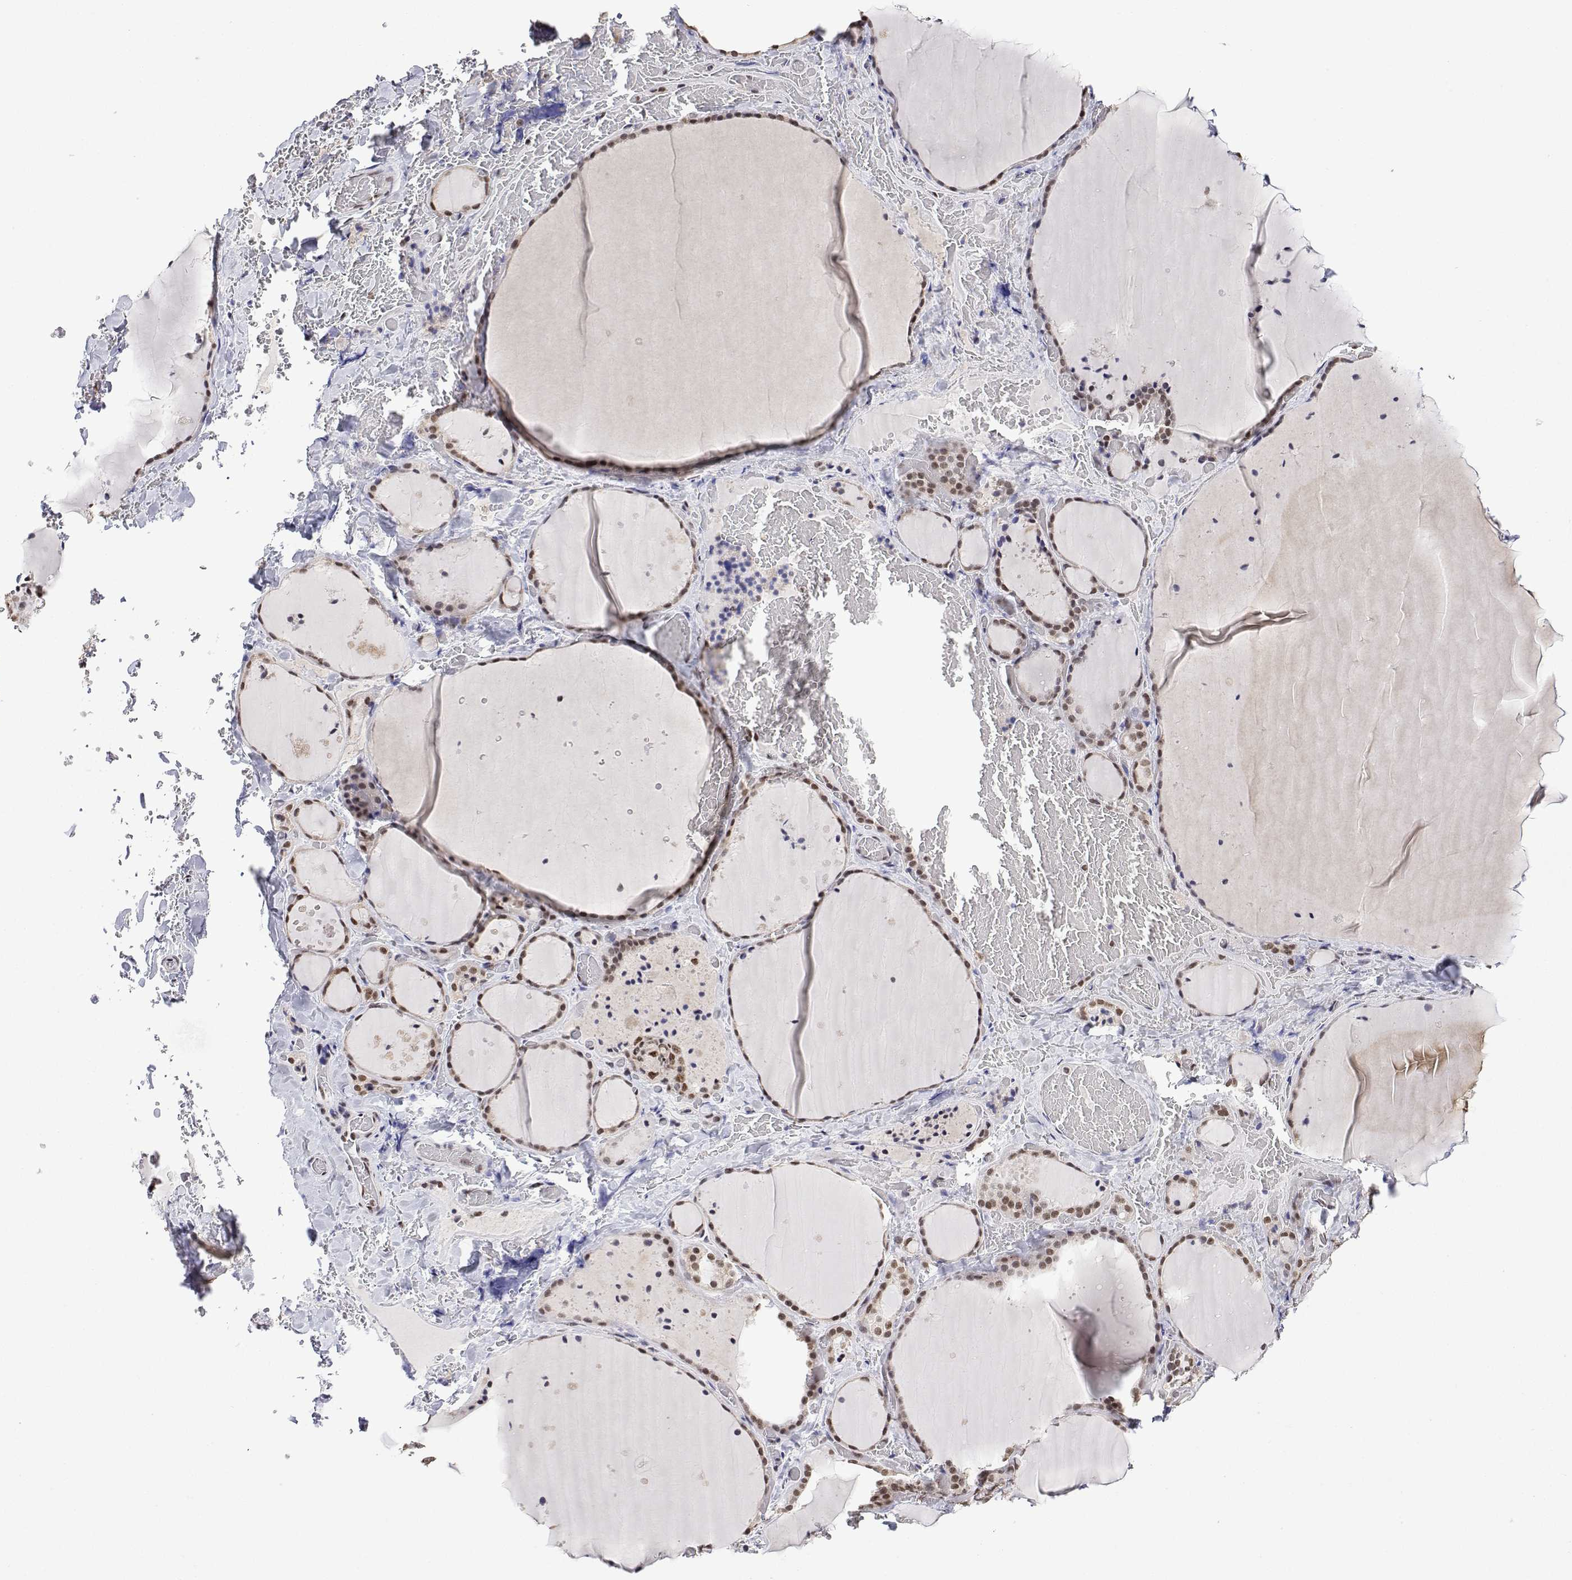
{"staining": {"intensity": "moderate", "quantity": "25%-75%", "location": "nuclear"}, "tissue": "thyroid gland", "cell_type": "Glandular cells", "image_type": "normal", "snomed": [{"axis": "morphology", "description": "Normal tissue, NOS"}, {"axis": "topography", "description": "Thyroid gland"}], "caption": "A medium amount of moderate nuclear expression is appreciated in about 25%-75% of glandular cells in normal thyroid gland. Nuclei are stained in blue.", "gene": "ADAR", "patient": {"sex": "female", "age": 36}}